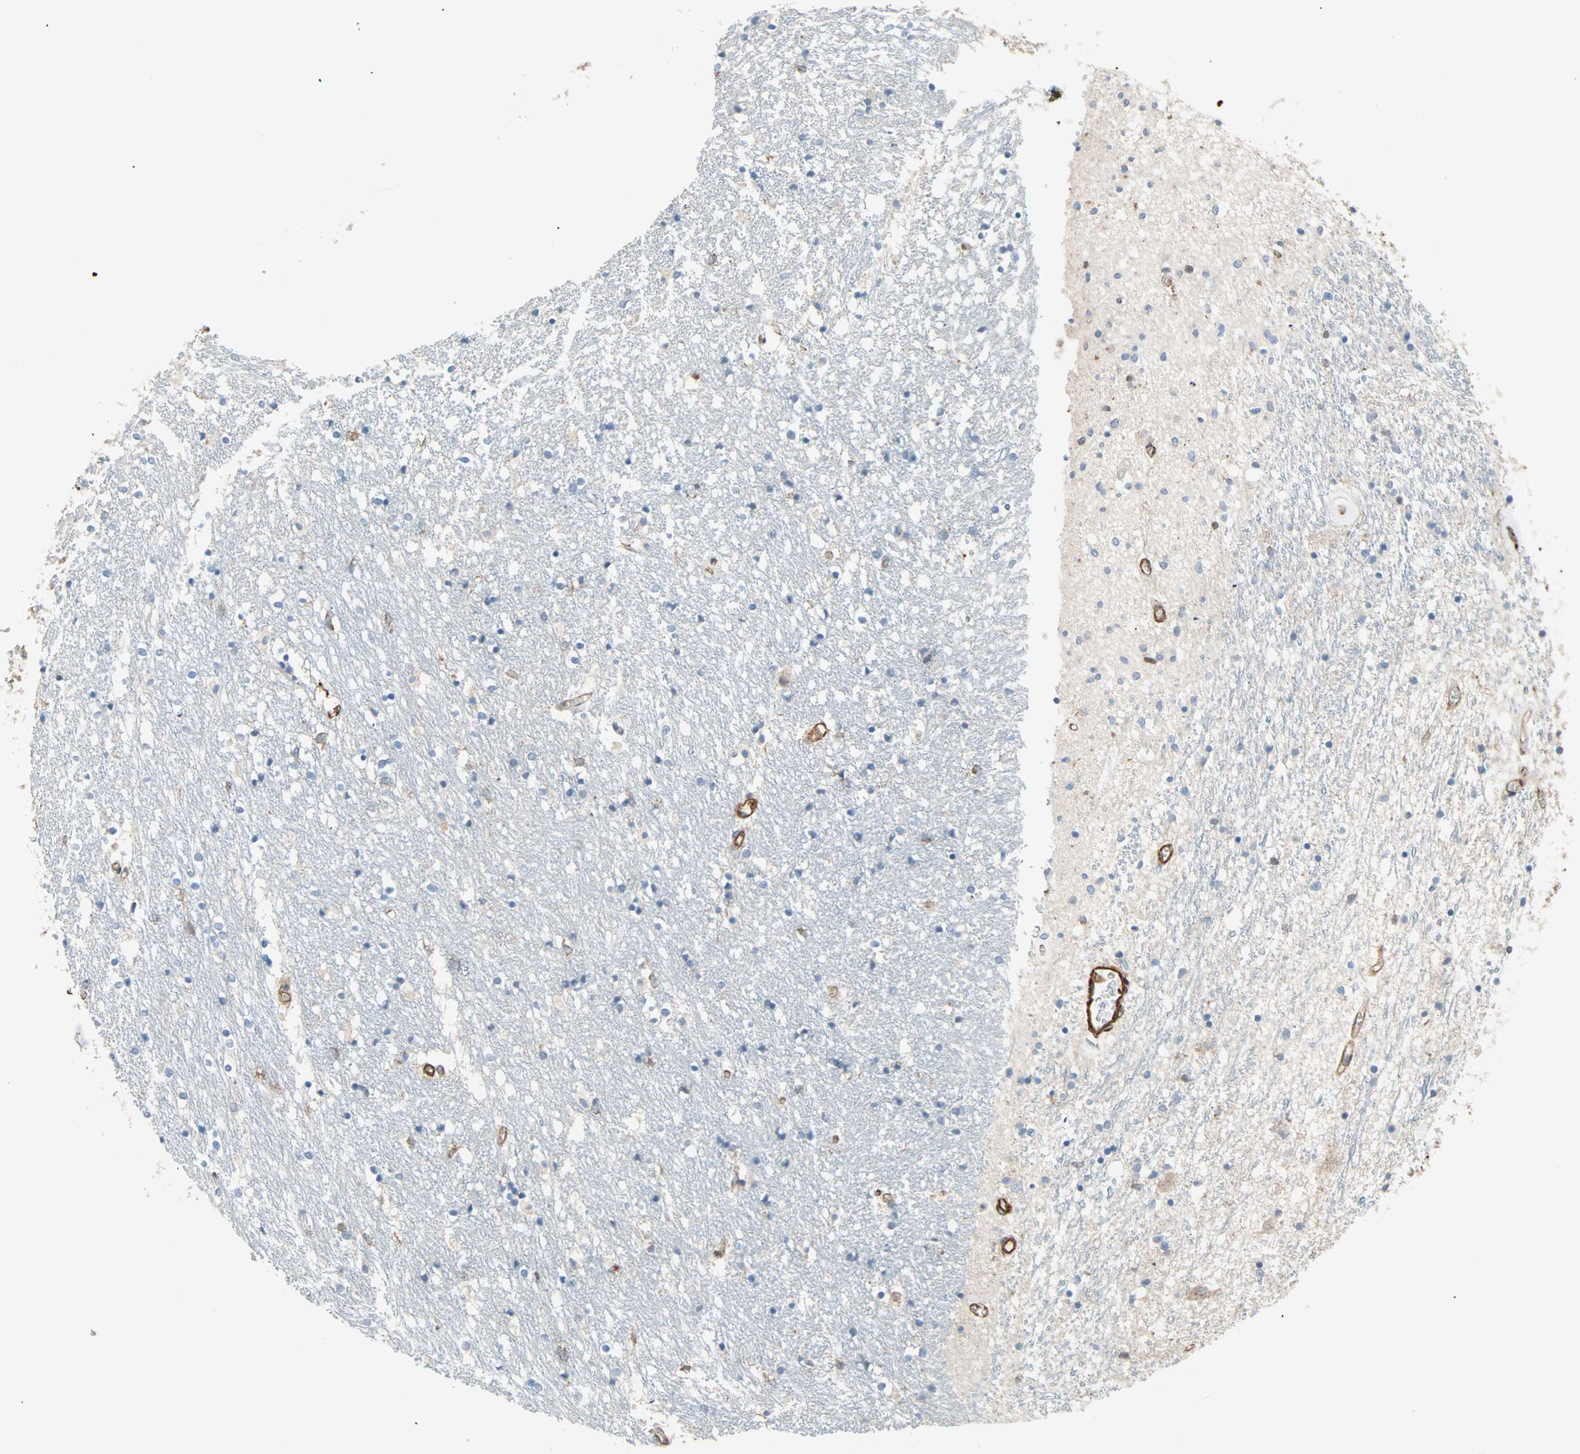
{"staining": {"intensity": "negative", "quantity": "none", "location": "none"}, "tissue": "caudate", "cell_type": "Glial cells", "image_type": "normal", "snomed": [{"axis": "morphology", "description": "Normal tissue, NOS"}, {"axis": "topography", "description": "Lateral ventricle wall"}], "caption": "Protein analysis of benign caudate exhibits no significant staining in glial cells.", "gene": "GALNT10", "patient": {"sex": "female", "age": 54}}